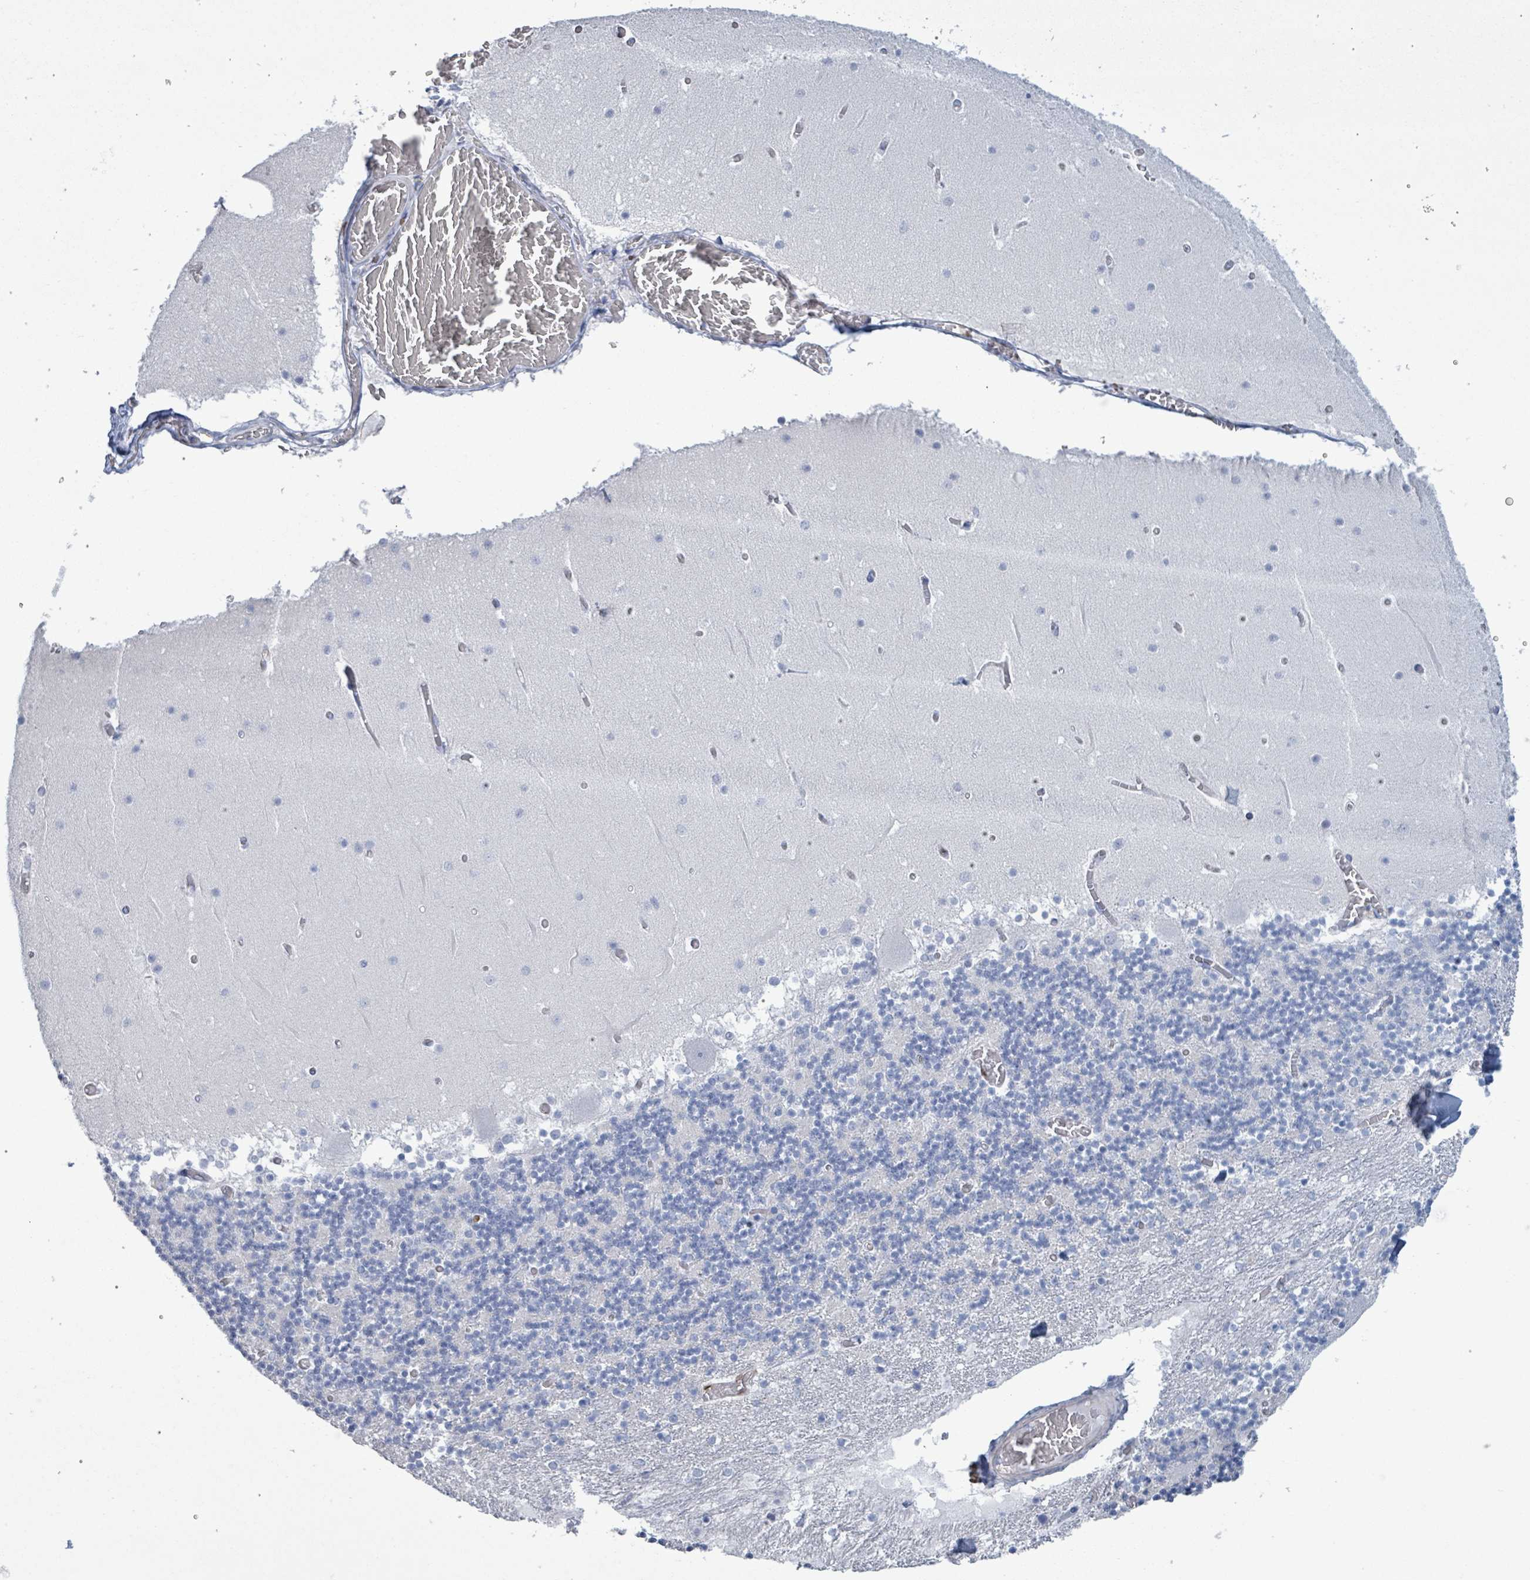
{"staining": {"intensity": "negative", "quantity": "none", "location": "none"}, "tissue": "cerebellum", "cell_type": "Cells in granular layer", "image_type": "normal", "snomed": [{"axis": "morphology", "description": "Normal tissue, NOS"}, {"axis": "topography", "description": "Cerebellum"}], "caption": "This is an immunohistochemistry photomicrograph of benign human cerebellum. There is no positivity in cells in granular layer.", "gene": "CT45A10", "patient": {"sex": "female", "age": 28}}